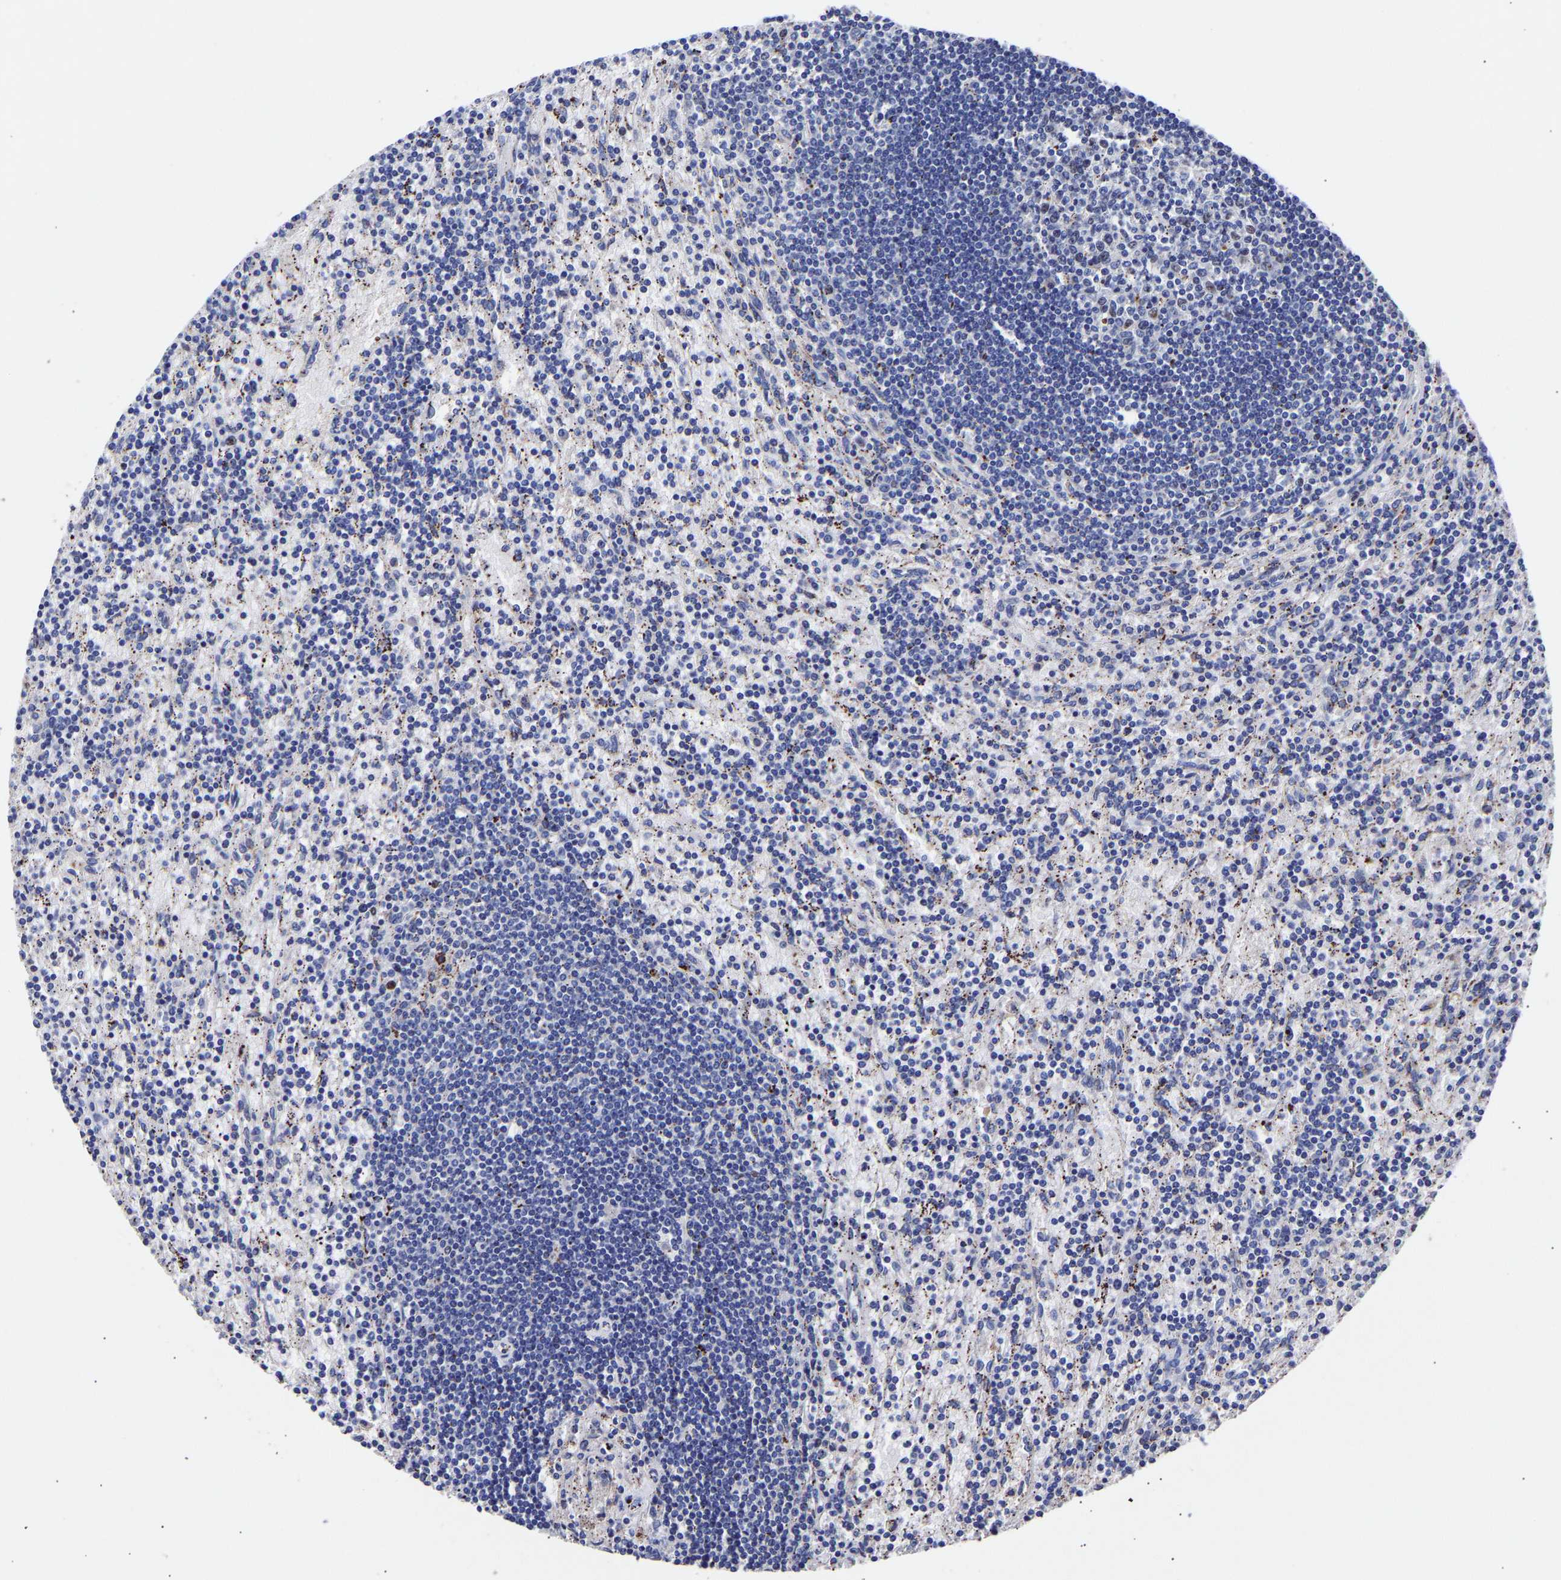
{"staining": {"intensity": "negative", "quantity": "none", "location": "none"}, "tissue": "lymphoma", "cell_type": "Tumor cells", "image_type": "cancer", "snomed": [{"axis": "morphology", "description": "Malignant lymphoma, non-Hodgkin's type, Low grade"}, {"axis": "topography", "description": "Spleen"}], "caption": "Immunohistochemistry (IHC) histopathology image of low-grade malignant lymphoma, non-Hodgkin's type stained for a protein (brown), which exhibits no staining in tumor cells.", "gene": "SEM1", "patient": {"sex": "male", "age": 76}}